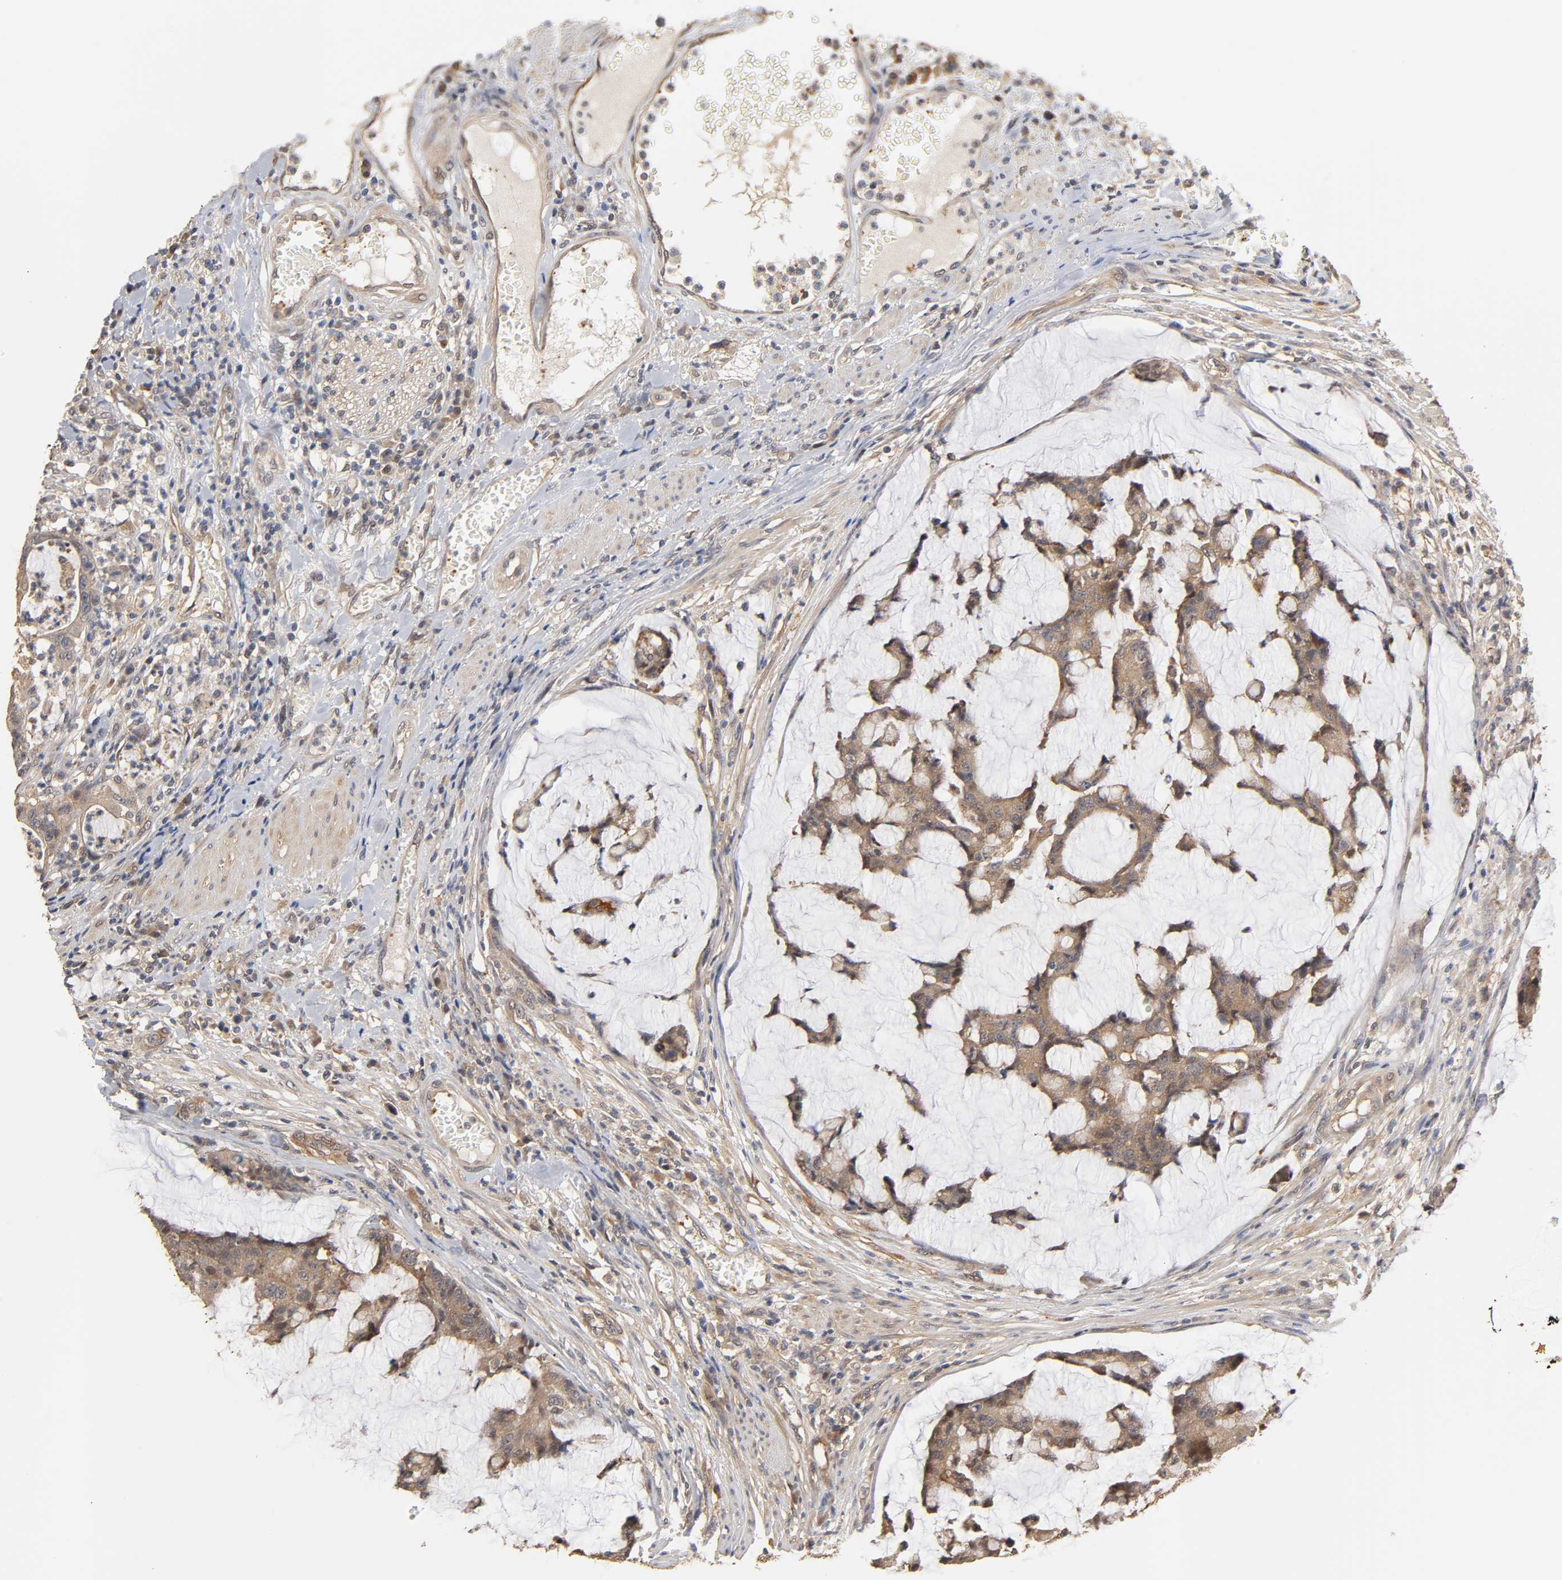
{"staining": {"intensity": "weak", "quantity": ">75%", "location": "cytoplasmic/membranous"}, "tissue": "colorectal cancer", "cell_type": "Tumor cells", "image_type": "cancer", "snomed": [{"axis": "morphology", "description": "Adenocarcinoma, NOS"}, {"axis": "topography", "description": "Colon"}], "caption": "A micrograph of colorectal cancer (adenocarcinoma) stained for a protein reveals weak cytoplasmic/membranous brown staining in tumor cells. Using DAB (3,3'-diaminobenzidine) (brown) and hematoxylin (blue) stains, captured at high magnification using brightfield microscopy.", "gene": "PDE5A", "patient": {"sex": "female", "age": 84}}